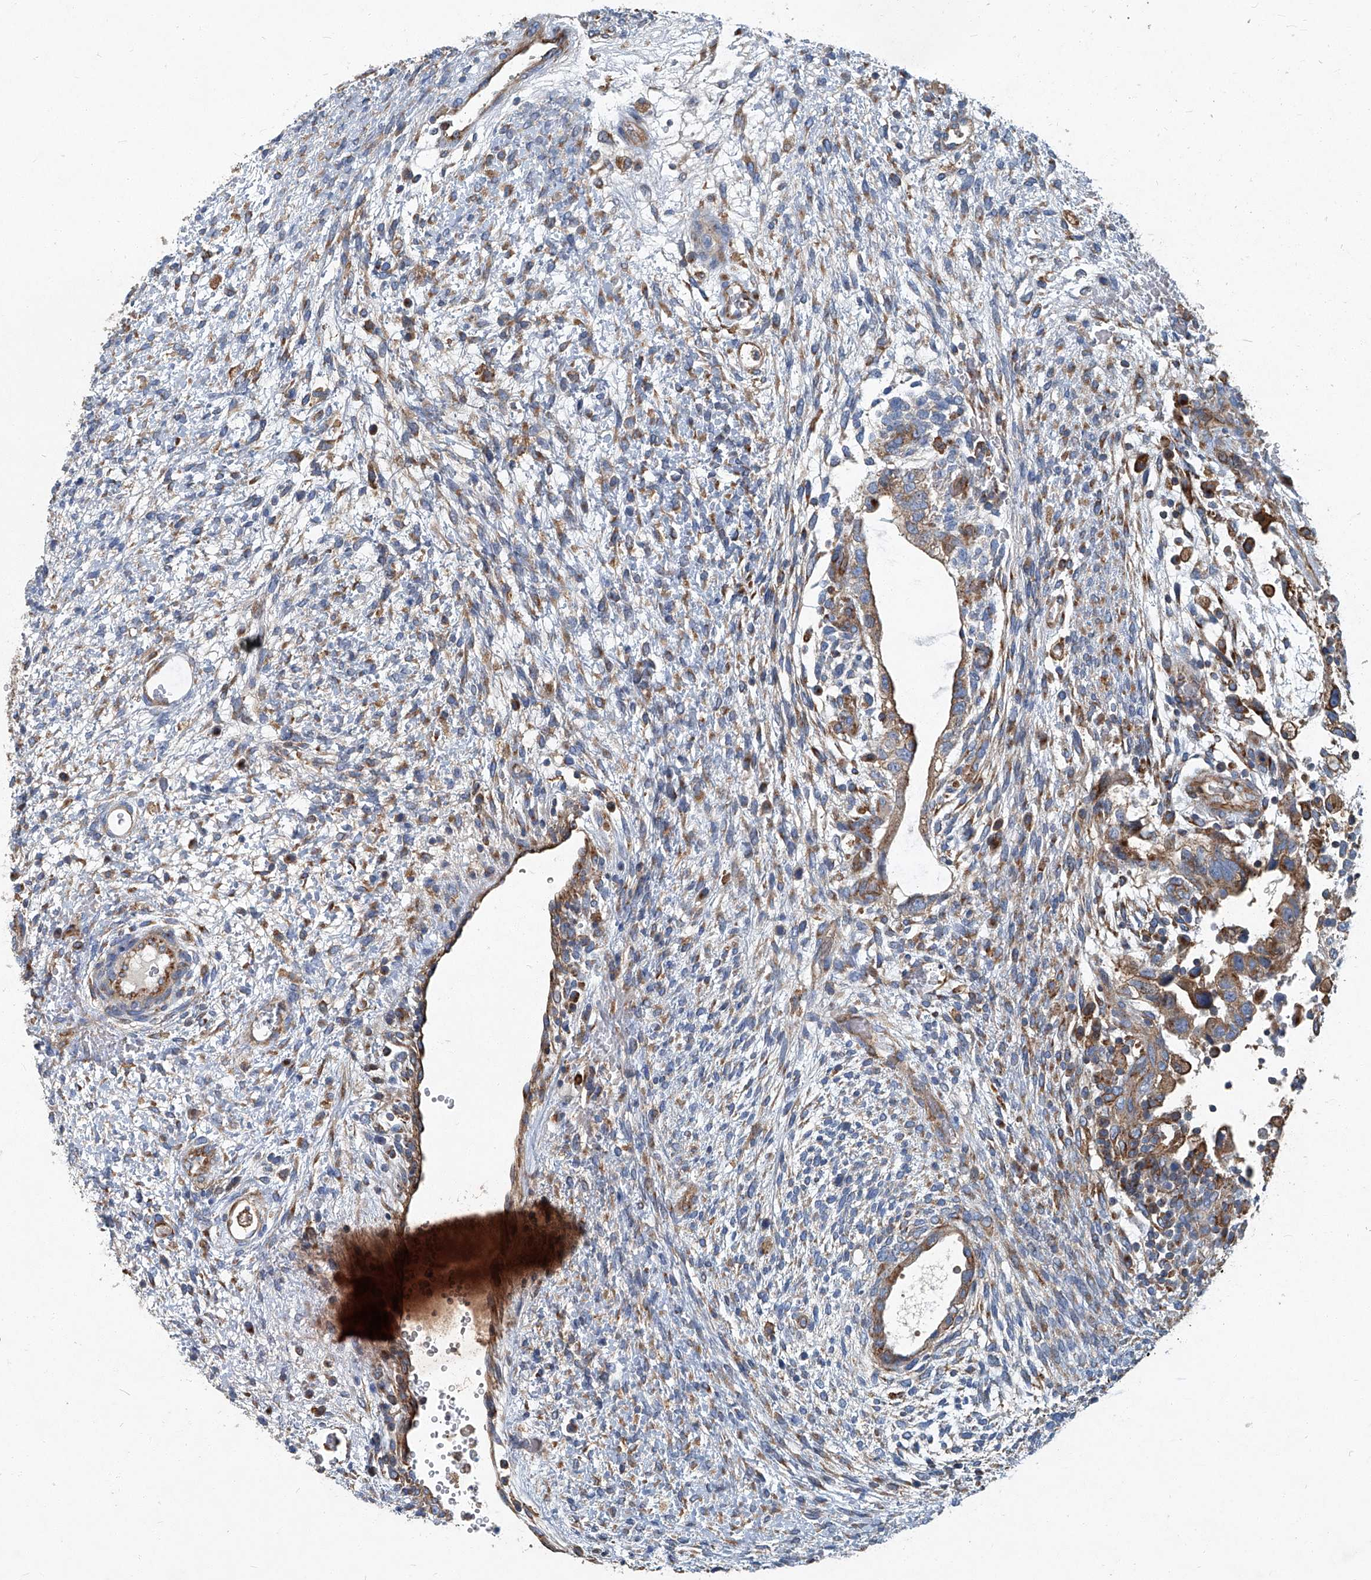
{"staining": {"intensity": "moderate", "quantity": ">75%", "location": "cytoplasmic/membranous"}, "tissue": "testis cancer", "cell_type": "Tumor cells", "image_type": "cancer", "snomed": [{"axis": "morphology", "description": "Carcinoma, Embryonal, NOS"}, {"axis": "topography", "description": "Testis"}], "caption": "Moderate cytoplasmic/membranous positivity is seen in approximately >75% of tumor cells in testis embryonal carcinoma.", "gene": "PIGH", "patient": {"sex": "male", "age": 37}}